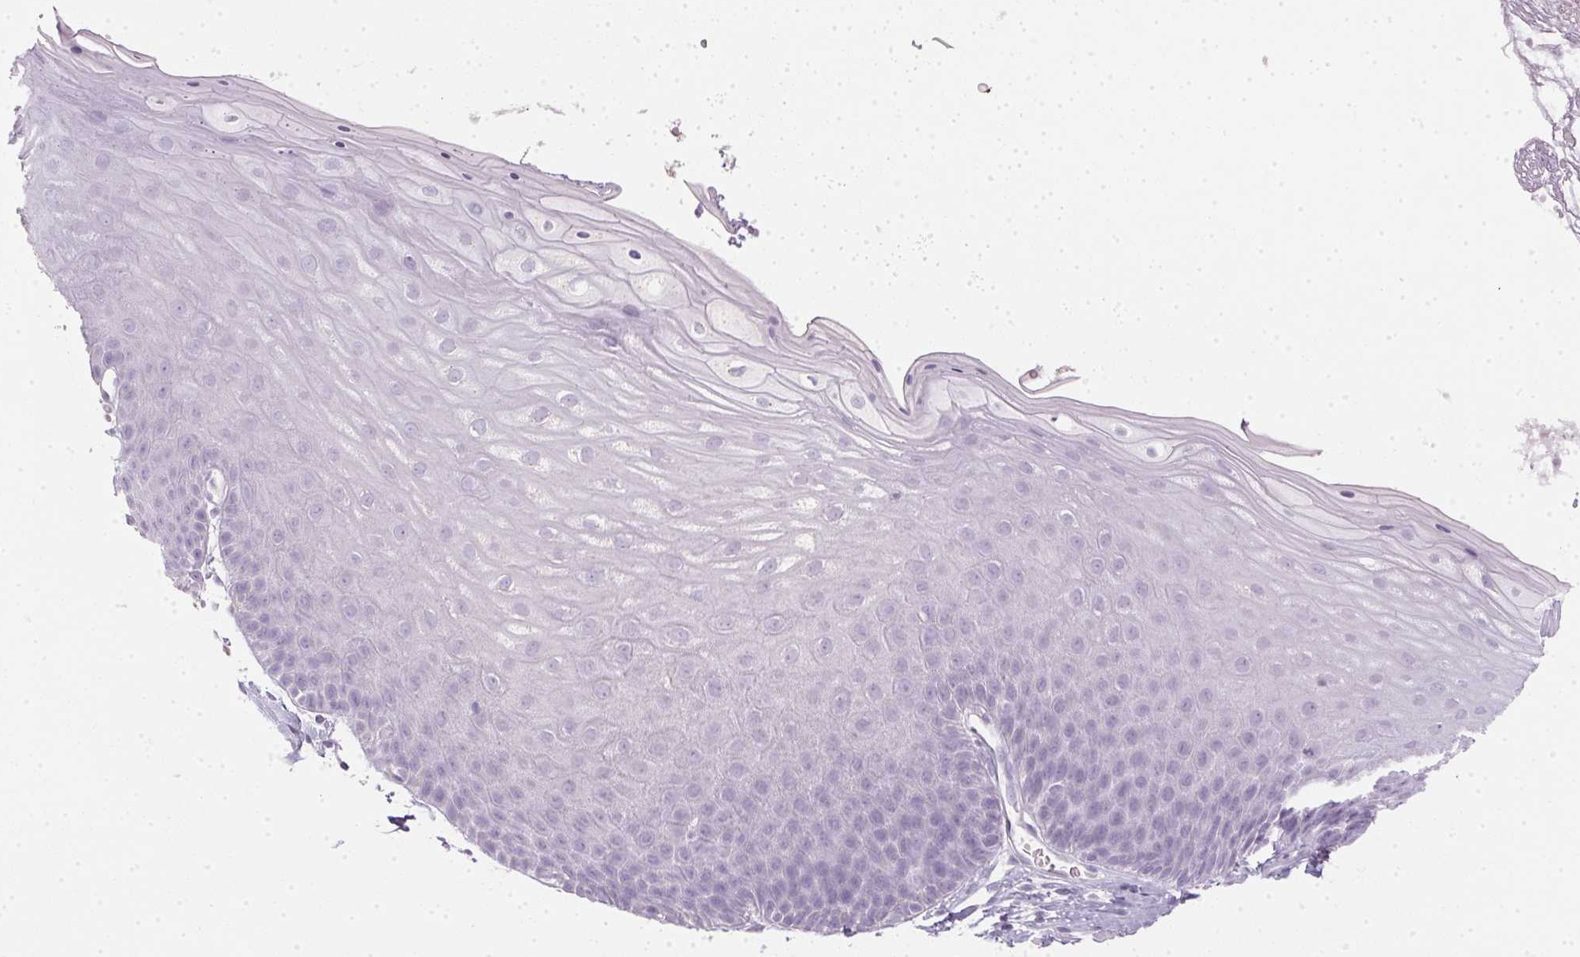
{"staining": {"intensity": "negative", "quantity": "none", "location": "none"}, "tissue": "skin", "cell_type": "Epidermal cells", "image_type": "normal", "snomed": [{"axis": "morphology", "description": "Normal tissue, NOS"}, {"axis": "topography", "description": "Anal"}], "caption": "A high-resolution photomicrograph shows immunohistochemistry staining of benign skin, which exhibits no significant positivity in epidermal cells. Nuclei are stained in blue.", "gene": "TMEM72", "patient": {"sex": "male", "age": 53}}